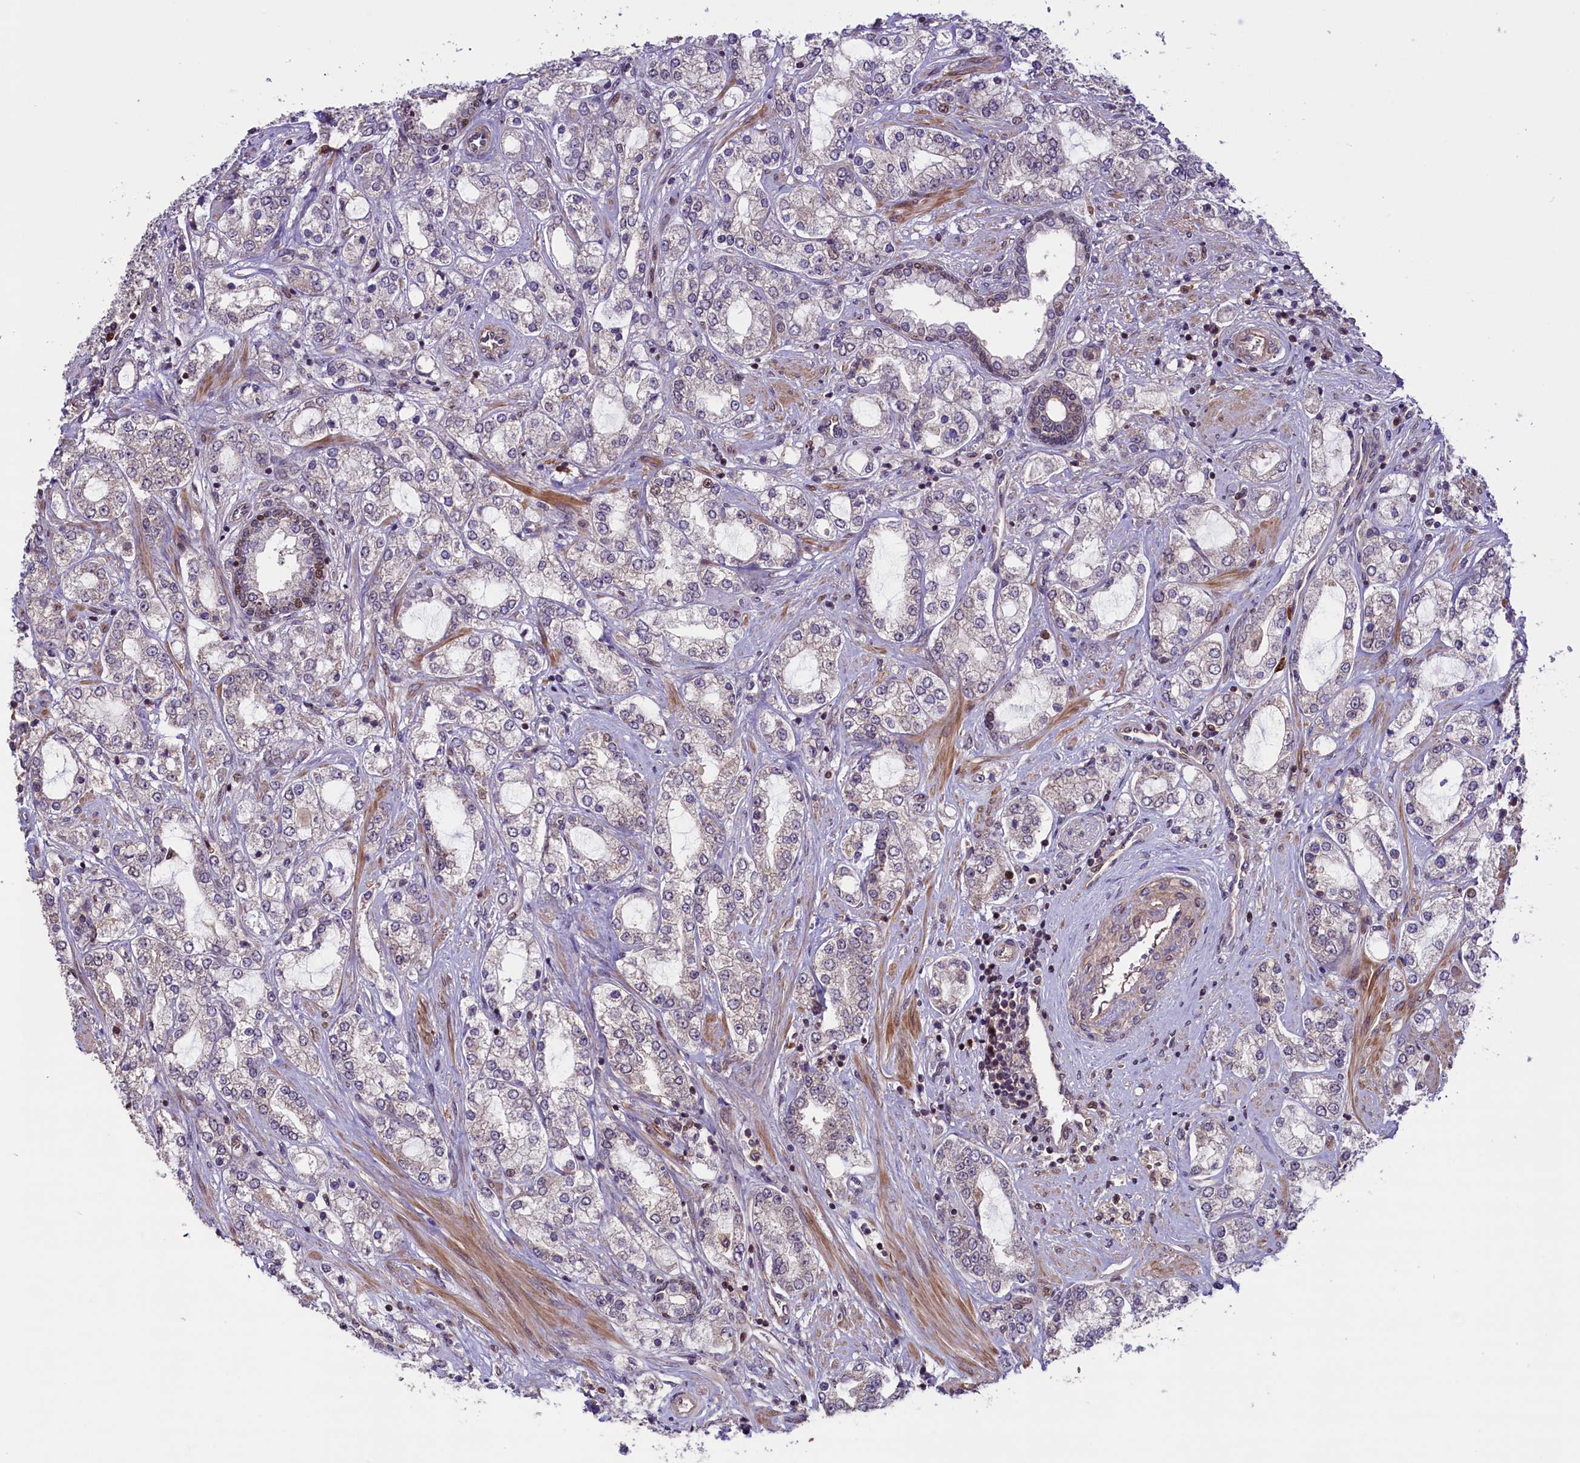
{"staining": {"intensity": "weak", "quantity": "<25%", "location": "cytoplasmic/membranous"}, "tissue": "prostate cancer", "cell_type": "Tumor cells", "image_type": "cancer", "snomed": [{"axis": "morphology", "description": "Adenocarcinoma, High grade"}, {"axis": "topography", "description": "Prostate"}], "caption": "Immunohistochemical staining of prostate cancer demonstrates no significant expression in tumor cells. The staining was performed using DAB to visualize the protein expression in brown, while the nuclei were stained in blue with hematoxylin (Magnification: 20x).", "gene": "RIC8A", "patient": {"sex": "male", "age": 64}}